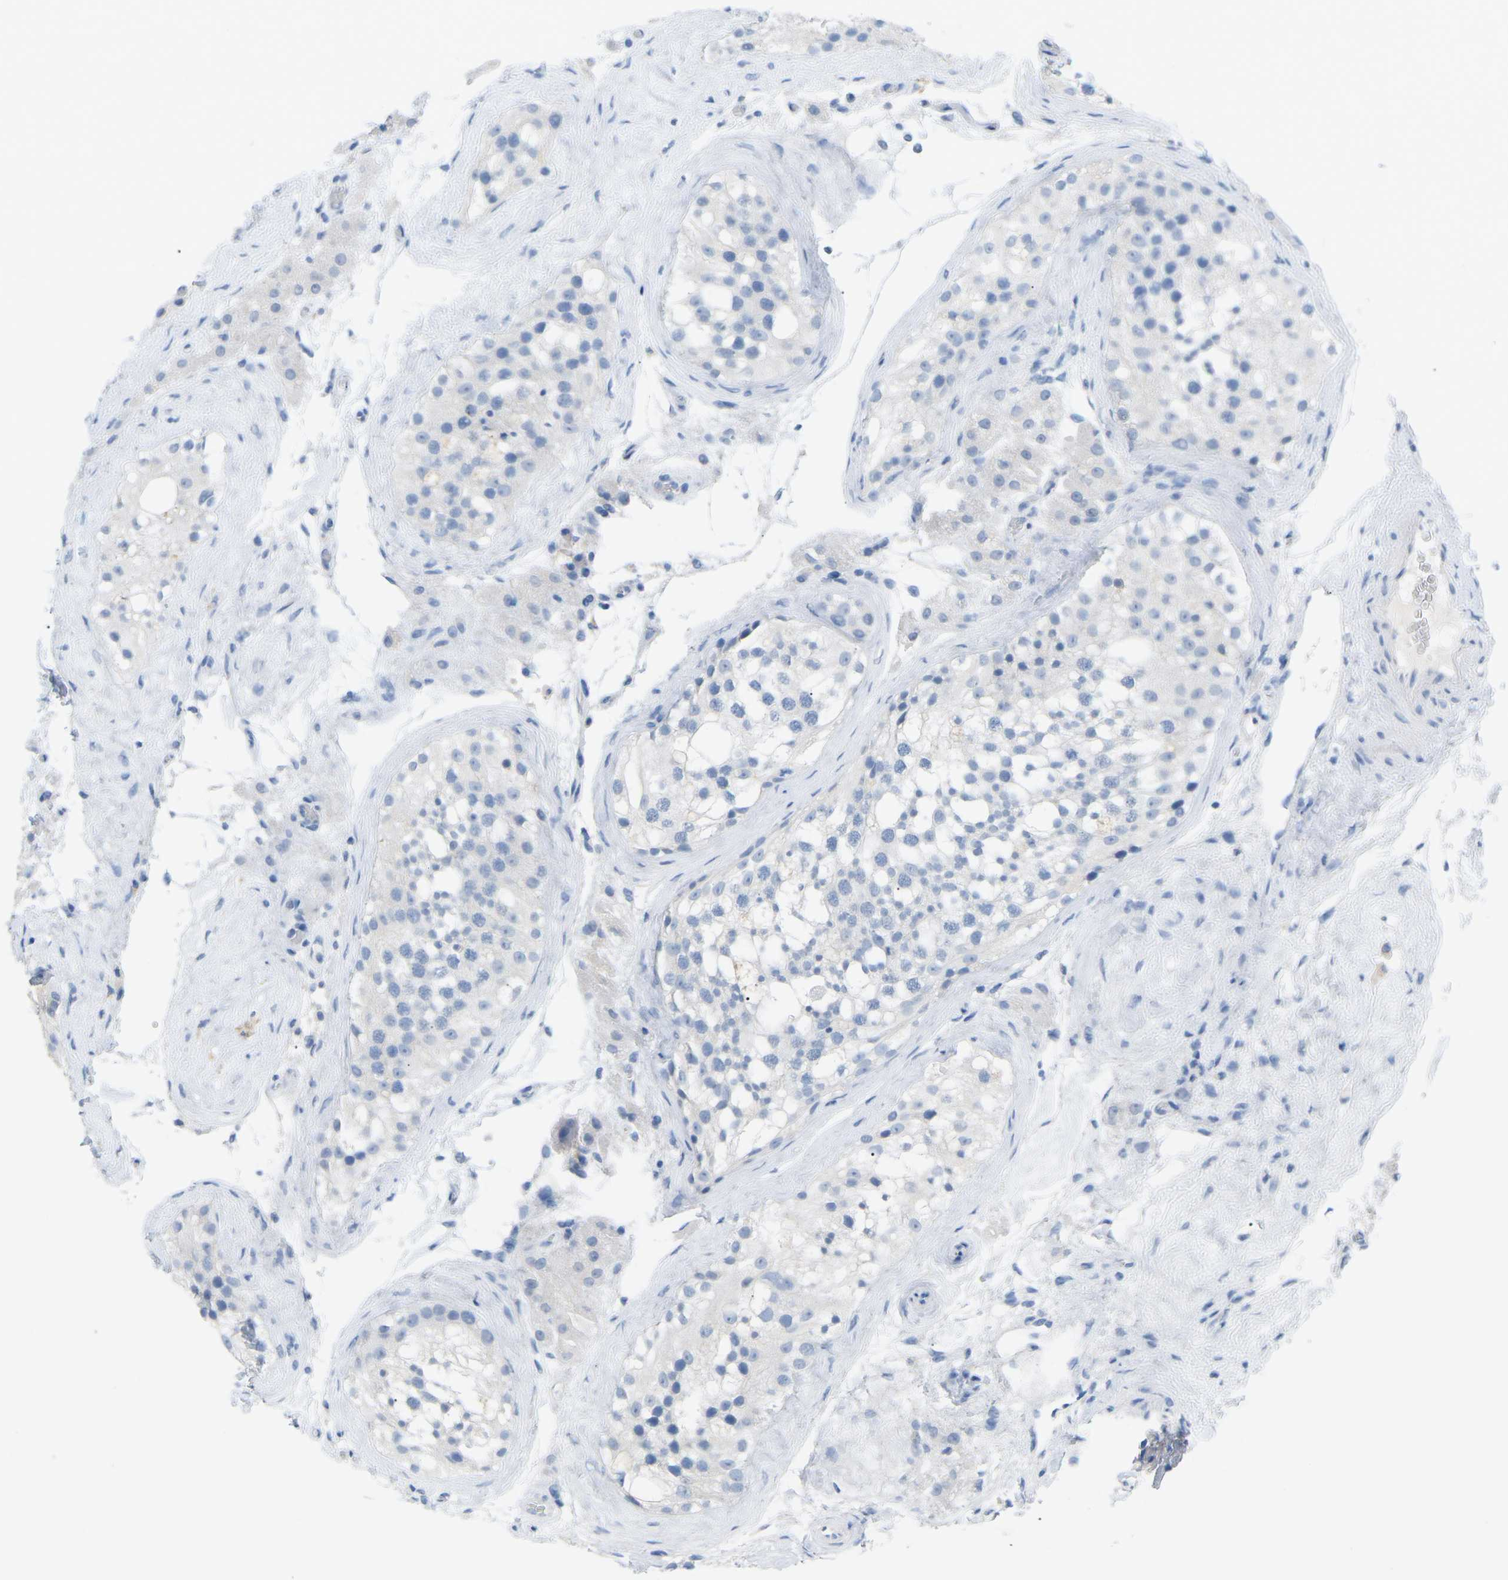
{"staining": {"intensity": "negative", "quantity": "none", "location": "none"}, "tissue": "testis", "cell_type": "Cells in seminiferous ducts", "image_type": "normal", "snomed": [{"axis": "morphology", "description": "Normal tissue, NOS"}, {"axis": "morphology", "description": "Seminoma, NOS"}, {"axis": "topography", "description": "Testis"}], "caption": "An immunohistochemistry (IHC) histopathology image of unremarkable testis is shown. There is no staining in cells in seminiferous ducts of testis. (DAB immunohistochemistry (IHC) visualized using brightfield microscopy, high magnification).", "gene": "HBG2", "patient": {"sex": "male", "age": 71}}